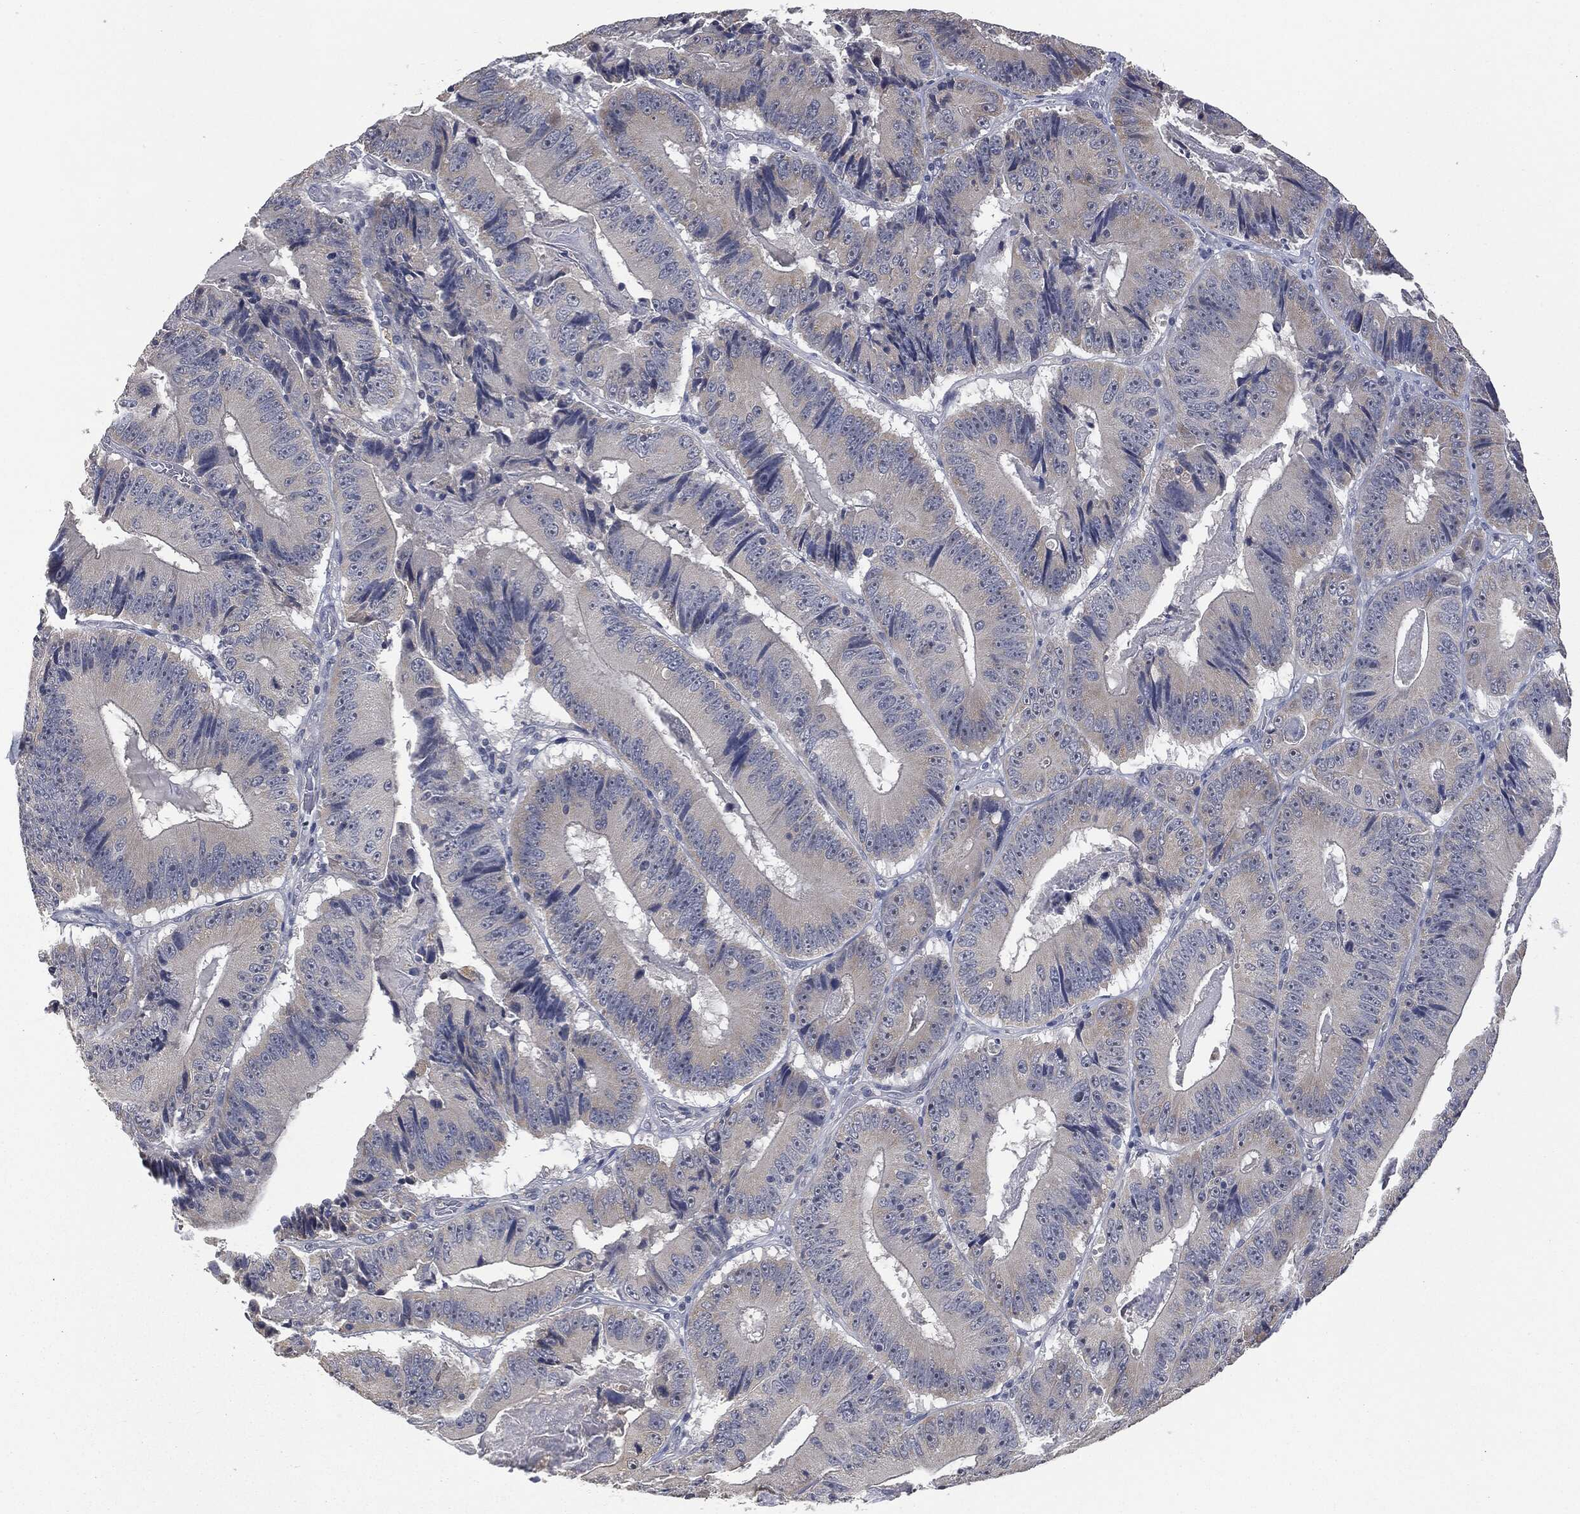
{"staining": {"intensity": "moderate", "quantity": "<25%", "location": "cytoplasmic/membranous"}, "tissue": "colorectal cancer", "cell_type": "Tumor cells", "image_type": "cancer", "snomed": [{"axis": "morphology", "description": "Adenocarcinoma, NOS"}, {"axis": "topography", "description": "Colon"}], "caption": "Tumor cells demonstrate moderate cytoplasmic/membranous expression in approximately <25% of cells in colorectal adenocarcinoma.", "gene": "IL1RN", "patient": {"sex": "female", "age": 86}}